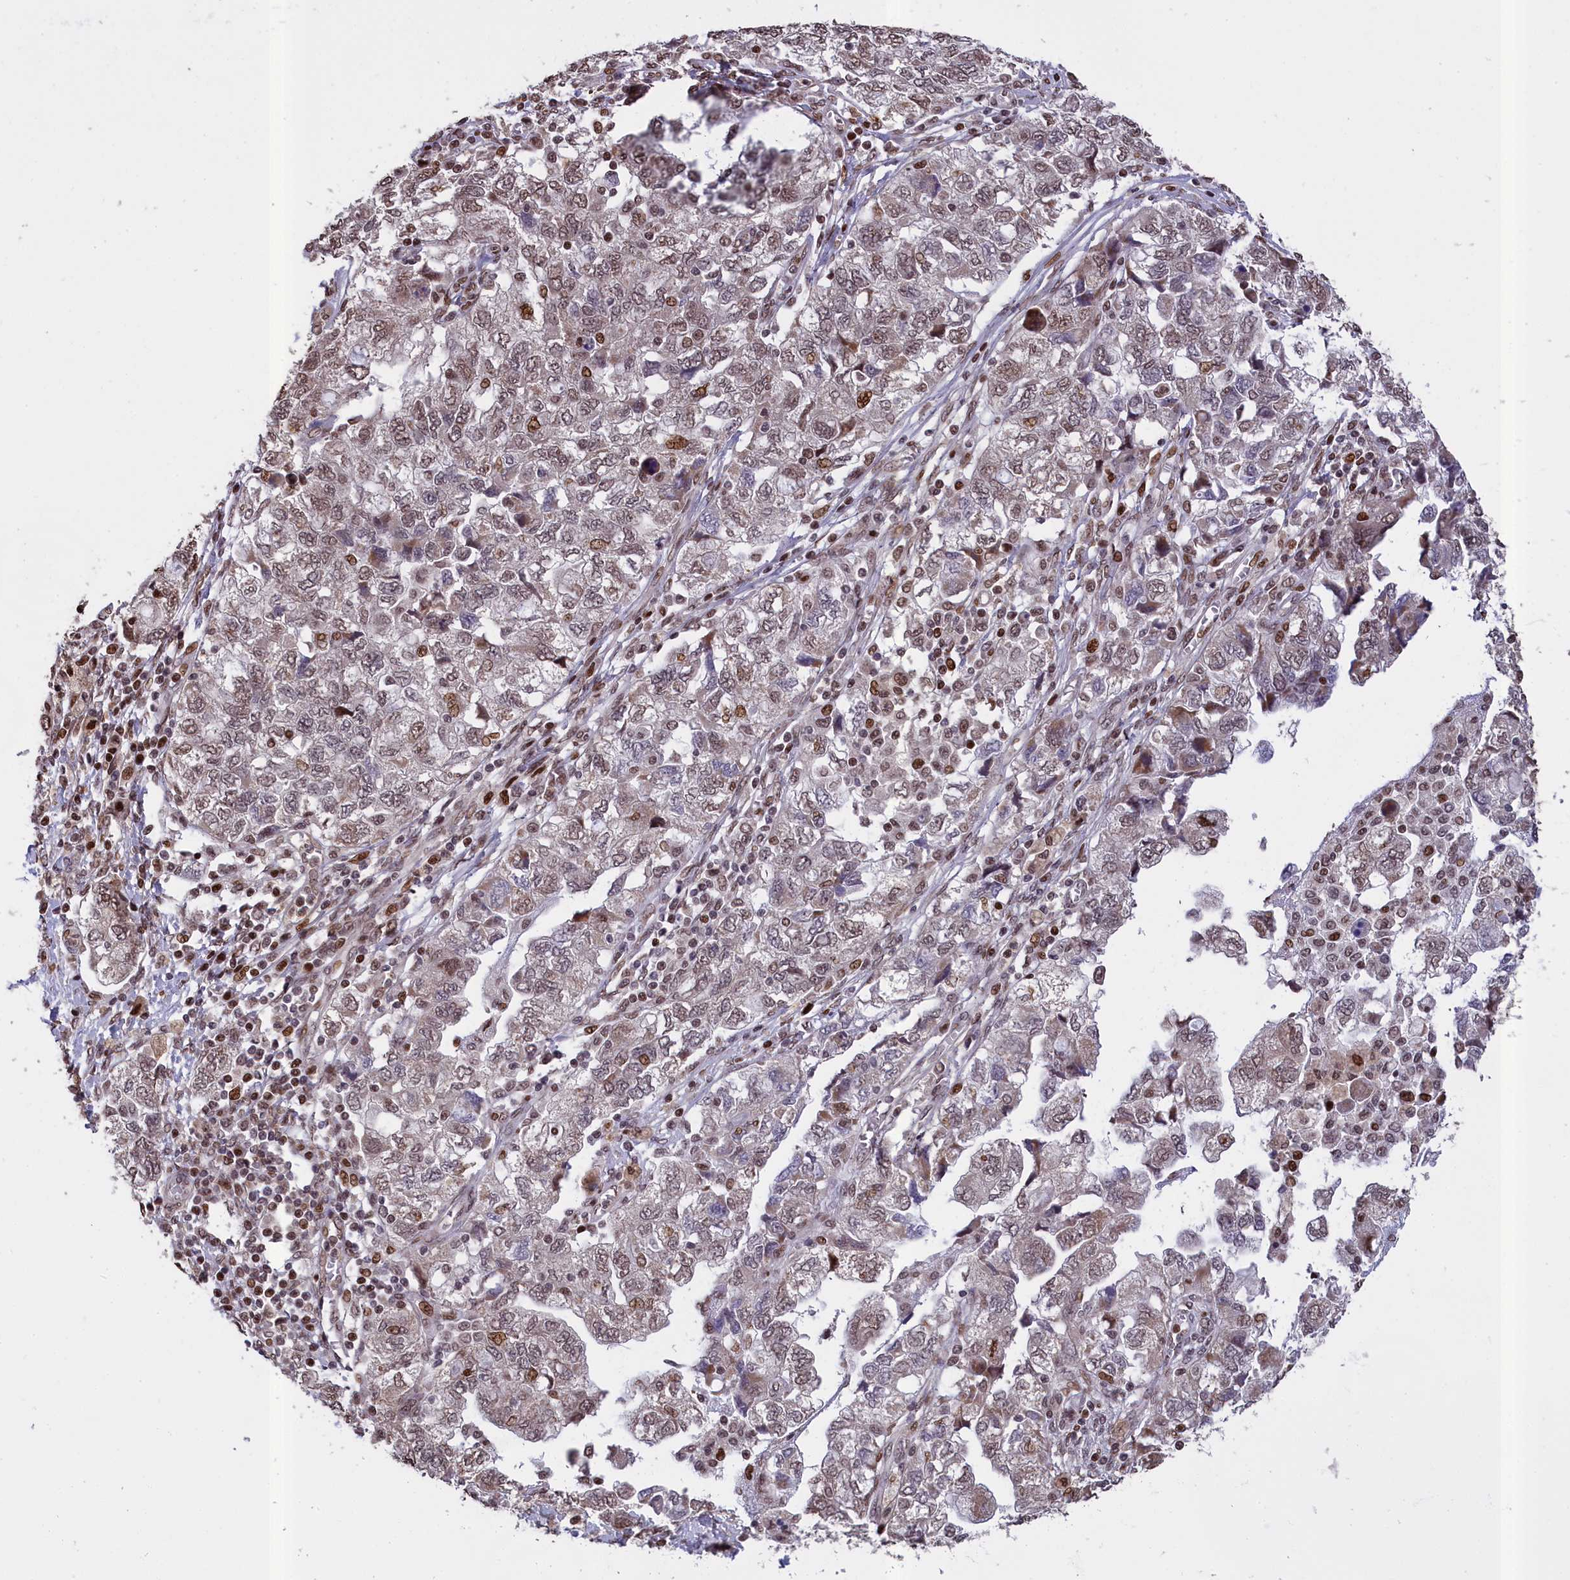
{"staining": {"intensity": "moderate", "quantity": "25%-75%", "location": "cytoplasmic/membranous,nuclear"}, "tissue": "ovarian cancer", "cell_type": "Tumor cells", "image_type": "cancer", "snomed": [{"axis": "morphology", "description": "Carcinoma, NOS"}, {"axis": "morphology", "description": "Cystadenocarcinoma, serous, NOS"}, {"axis": "topography", "description": "Ovary"}], "caption": "Immunohistochemistry (DAB) staining of ovarian cancer demonstrates moderate cytoplasmic/membranous and nuclear protein positivity in approximately 25%-75% of tumor cells.", "gene": "RELB", "patient": {"sex": "female", "age": 69}}